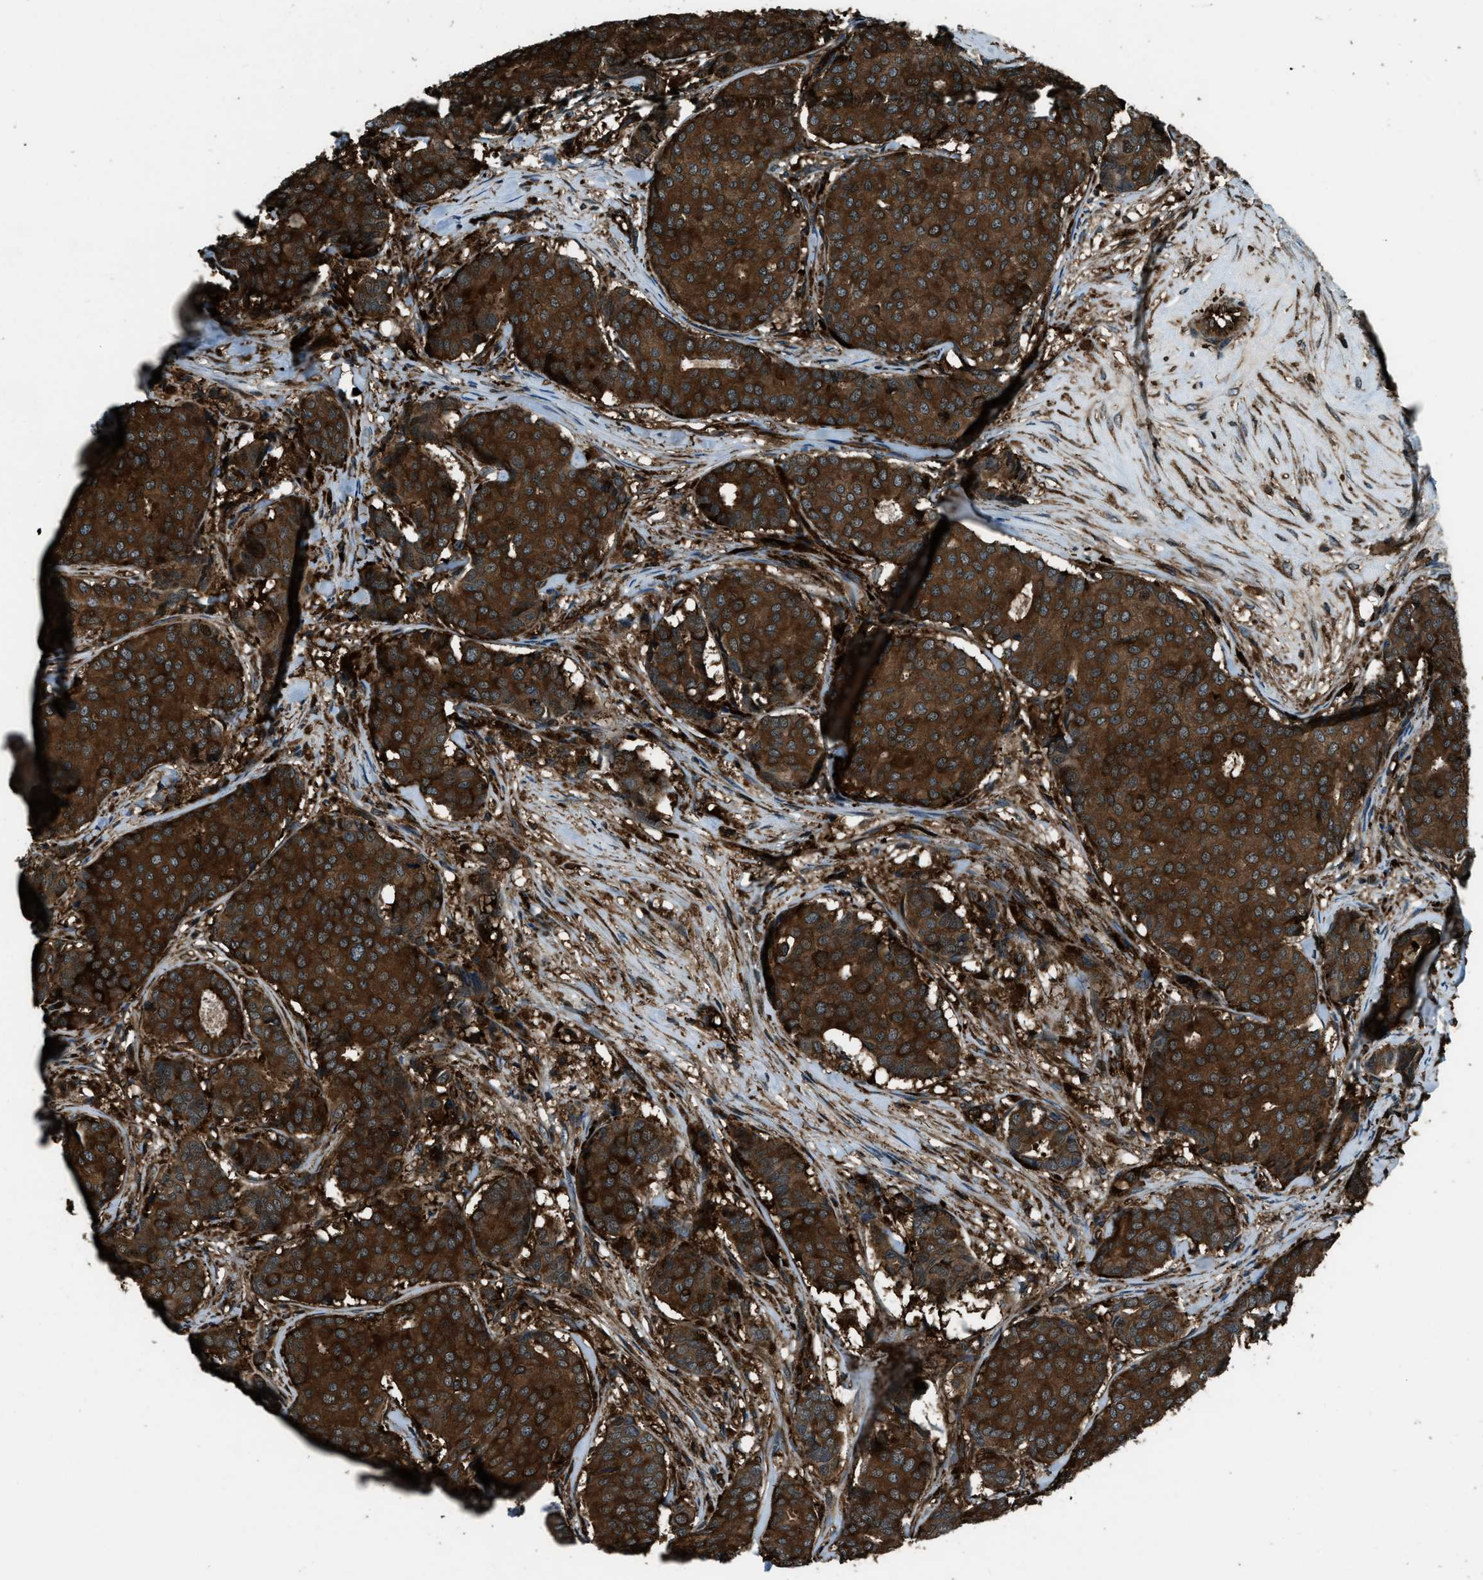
{"staining": {"intensity": "strong", "quantity": ">75%", "location": "cytoplasmic/membranous"}, "tissue": "breast cancer", "cell_type": "Tumor cells", "image_type": "cancer", "snomed": [{"axis": "morphology", "description": "Duct carcinoma"}, {"axis": "topography", "description": "Breast"}], "caption": "Protein expression analysis of invasive ductal carcinoma (breast) displays strong cytoplasmic/membranous expression in approximately >75% of tumor cells.", "gene": "SNX30", "patient": {"sex": "female", "age": 75}}